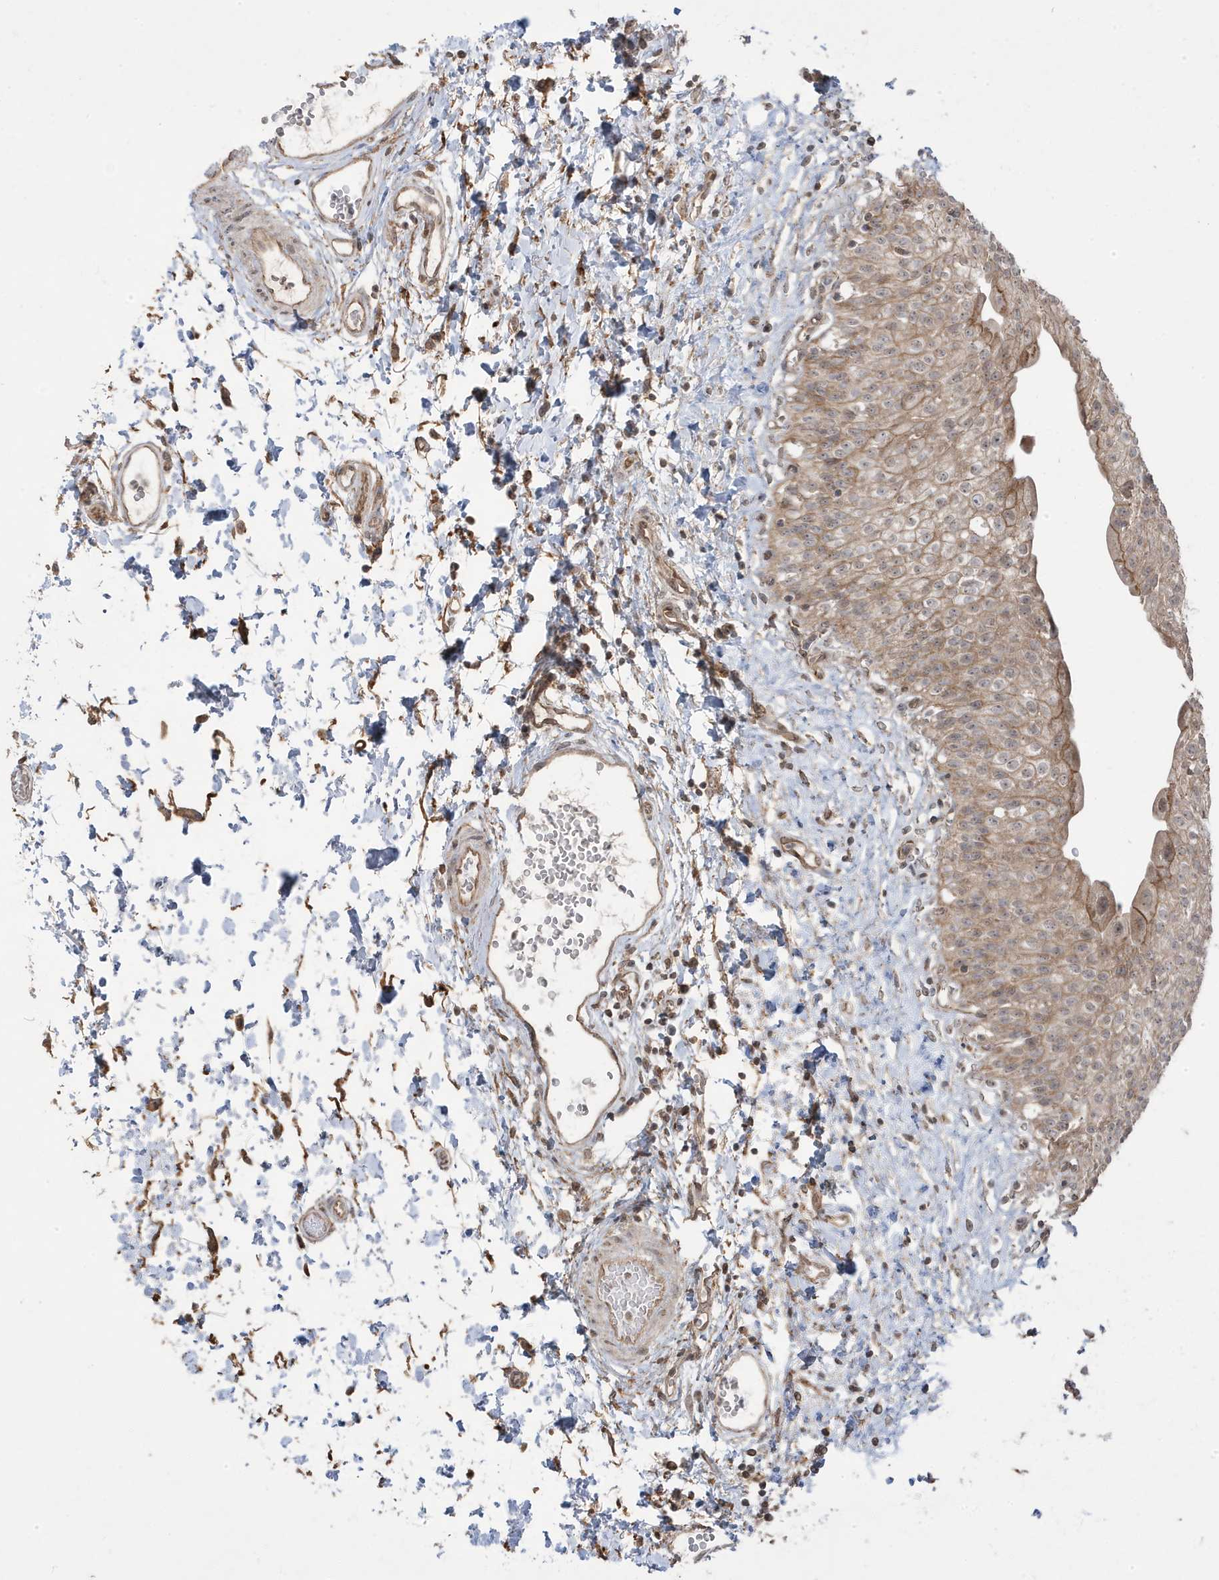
{"staining": {"intensity": "weak", "quantity": ">75%", "location": "cytoplasmic/membranous"}, "tissue": "urinary bladder", "cell_type": "Urothelial cells", "image_type": "normal", "snomed": [{"axis": "morphology", "description": "Normal tissue, NOS"}, {"axis": "topography", "description": "Urinary bladder"}], "caption": "Human urinary bladder stained with a brown dye exhibits weak cytoplasmic/membranous positive staining in approximately >75% of urothelial cells.", "gene": "DNAJC12", "patient": {"sex": "male", "age": 51}}